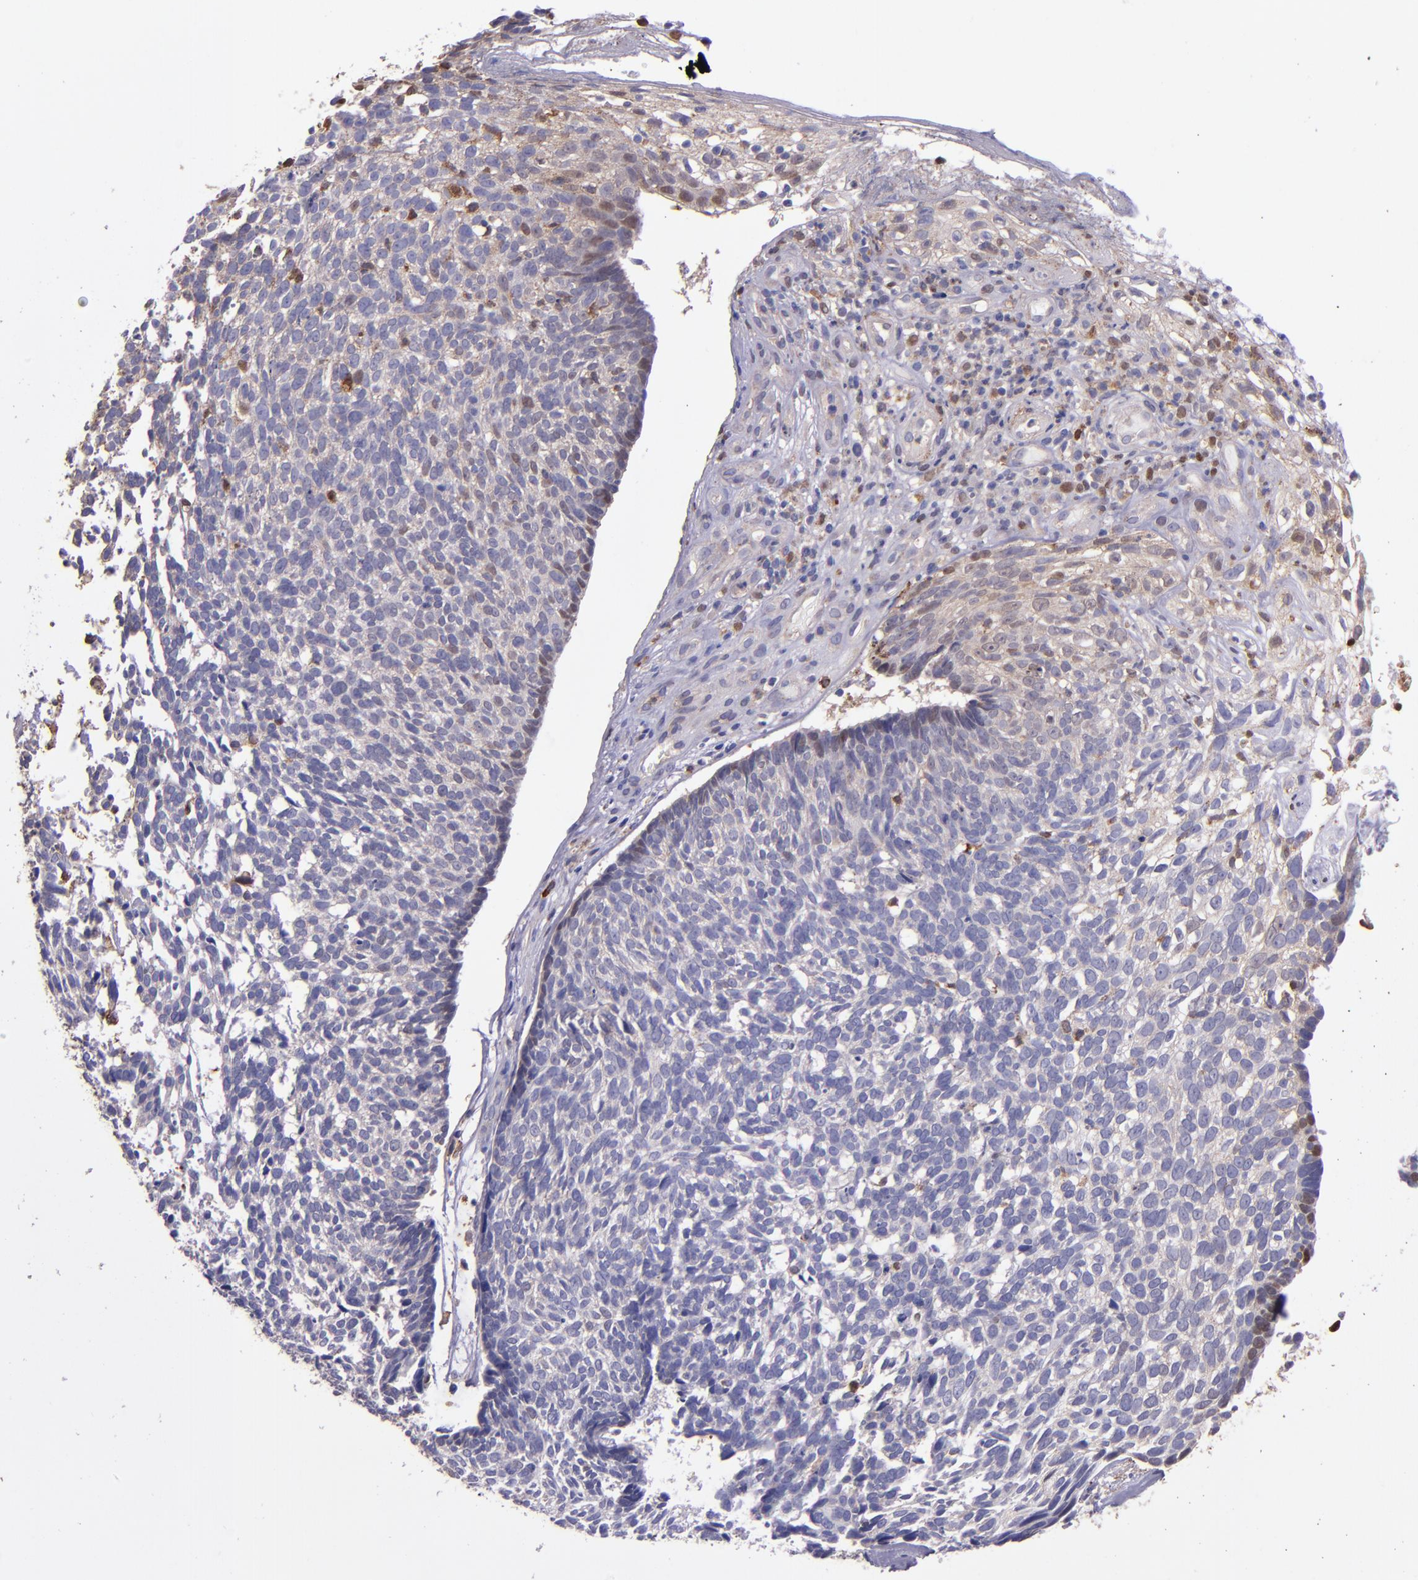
{"staining": {"intensity": "weak", "quantity": "<25%", "location": "cytoplasmic/membranous,nuclear"}, "tissue": "skin cancer", "cell_type": "Tumor cells", "image_type": "cancer", "snomed": [{"axis": "morphology", "description": "Basal cell carcinoma"}, {"axis": "topography", "description": "Skin"}], "caption": "The micrograph demonstrates no staining of tumor cells in skin basal cell carcinoma.", "gene": "WASHC1", "patient": {"sex": "male", "age": 72}}